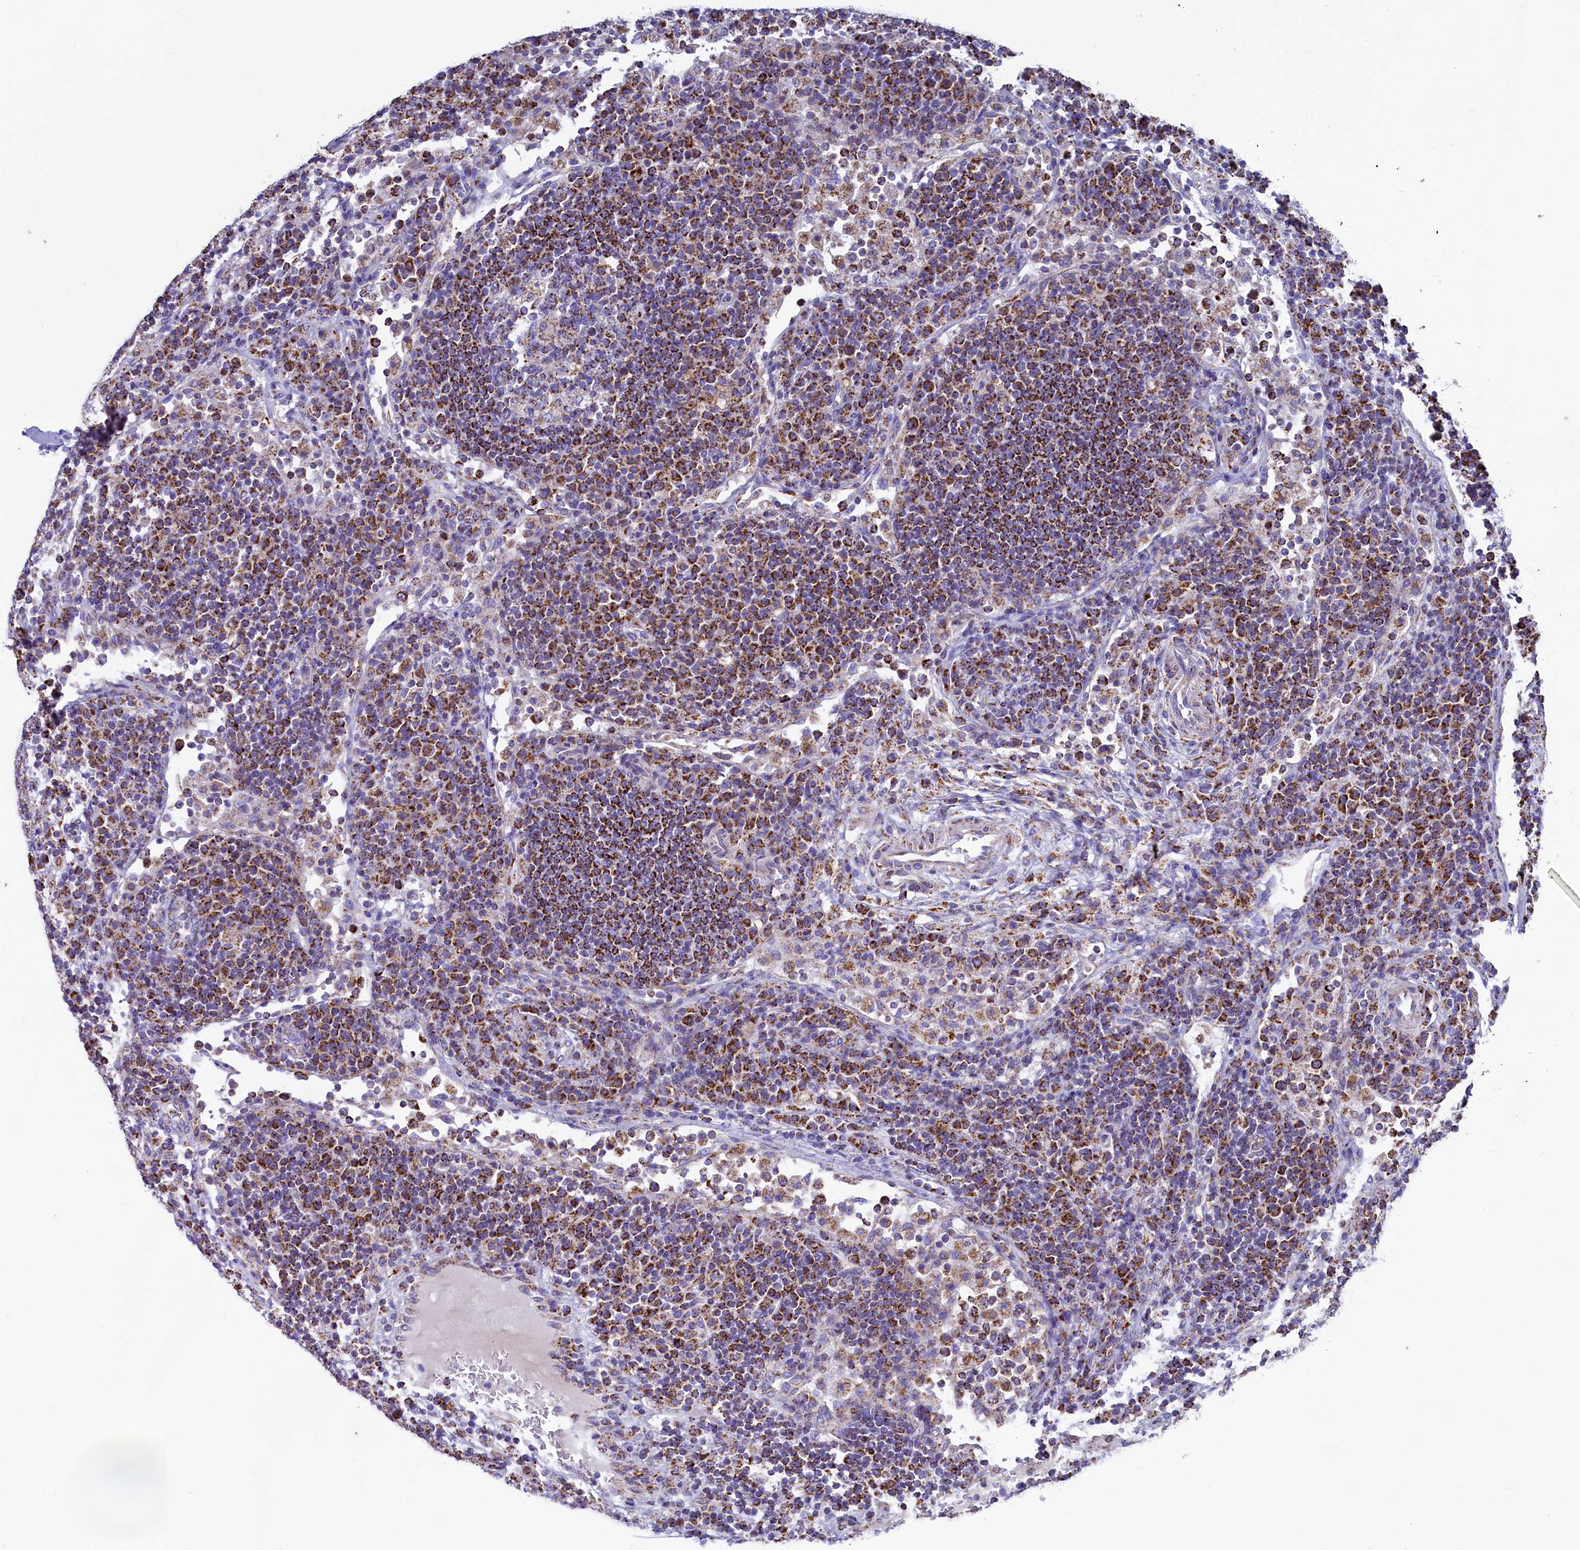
{"staining": {"intensity": "moderate", "quantity": "25%-75%", "location": "cytoplasmic/membranous"}, "tissue": "lymph node", "cell_type": "Germinal center cells", "image_type": "normal", "snomed": [{"axis": "morphology", "description": "Normal tissue, NOS"}, {"axis": "topography", "description": "Lymph node"}], "caption": "Germinal center cells show medium levels of moderate cytoplasmic/membranous positivity in approximately 25%-75% of cells in unremarkable human lymph node. Using DAB (3,3'-diaminobenzidine) (brown) and hematoxylin (blue) stains, captured at high magnification using brightfield microscopy.", "gene": "IDH3A", "patient": {"sex": "female", "age": 53}}